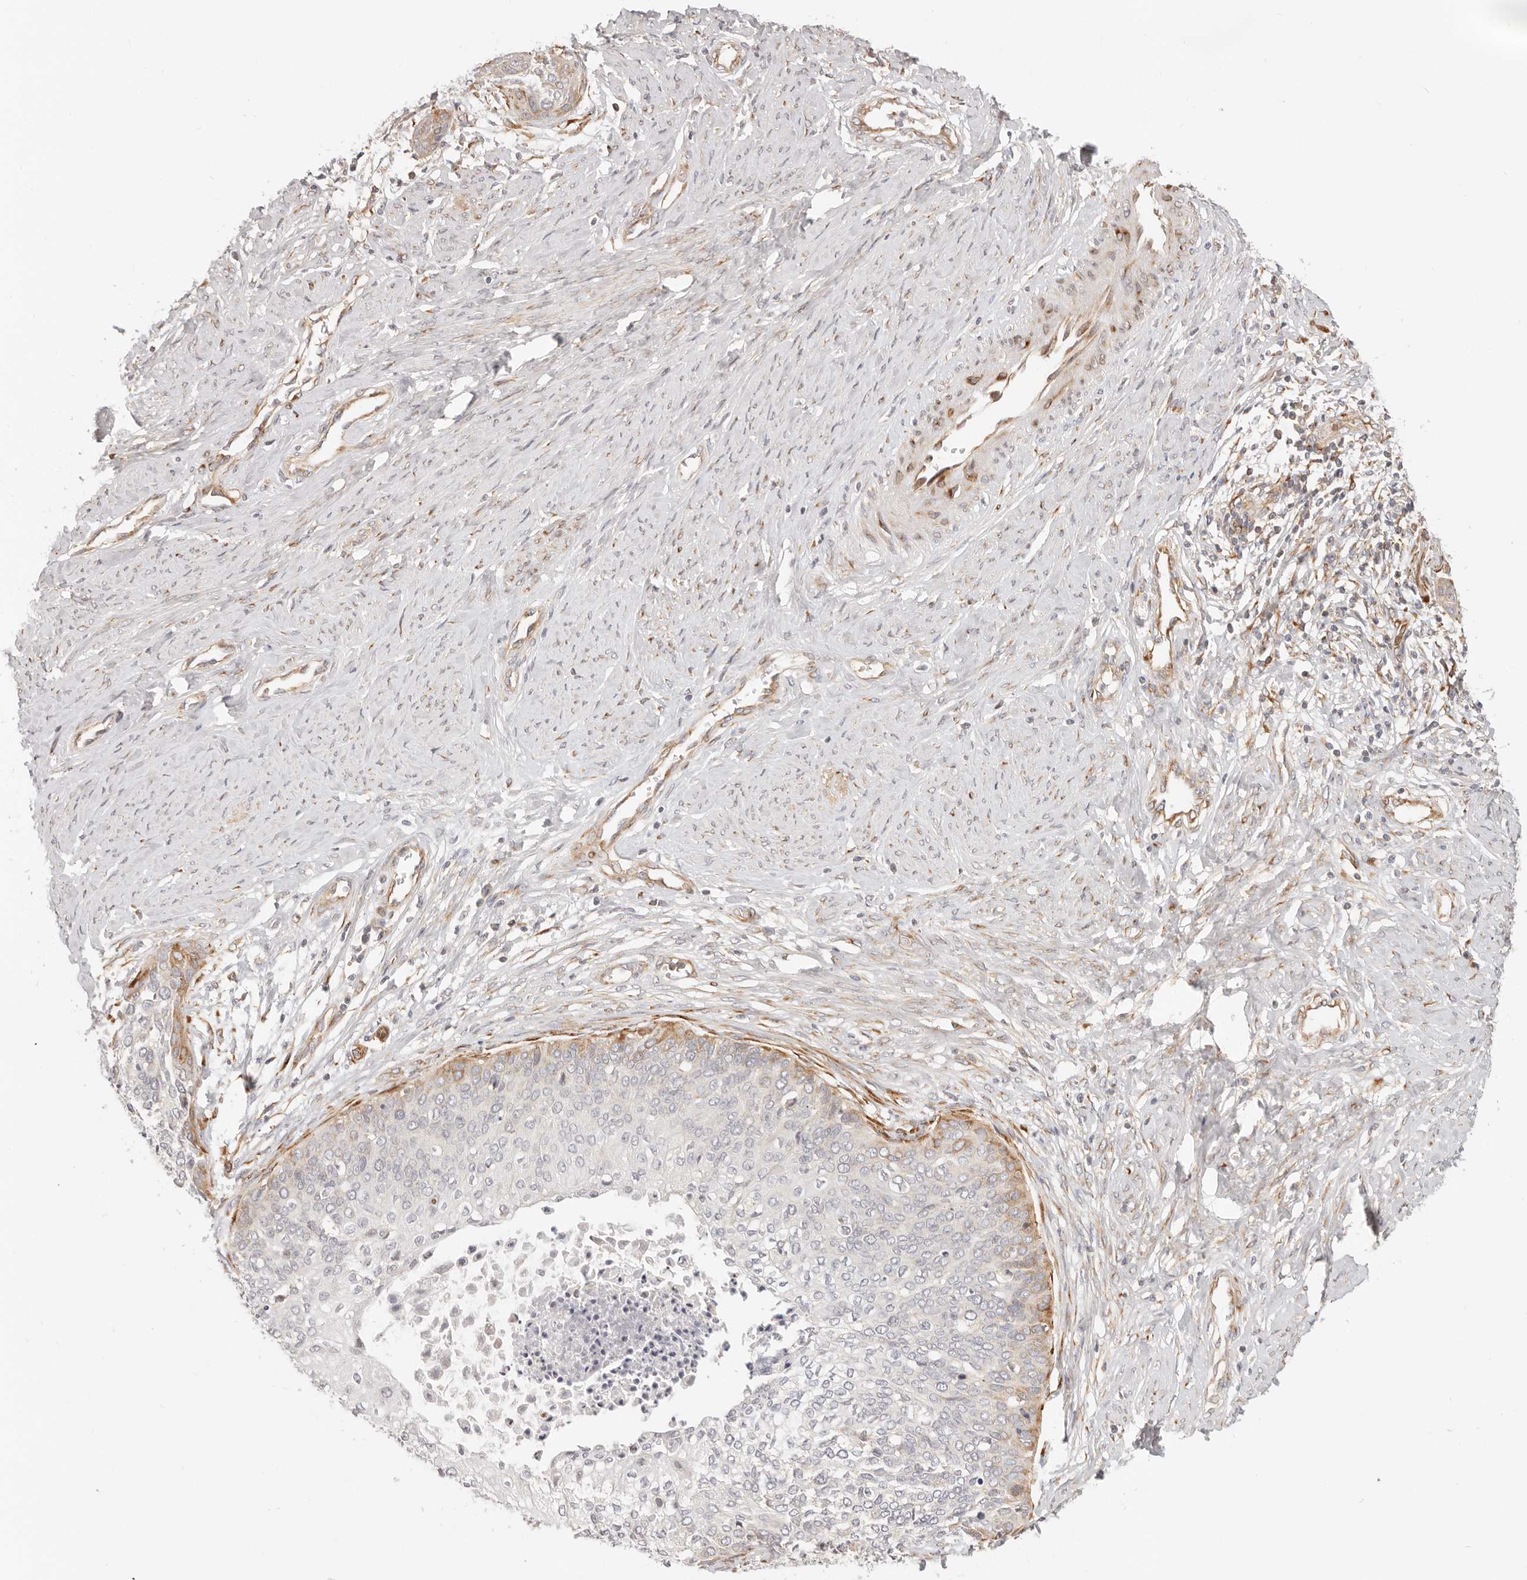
{"staining": {"intensity": "weak", "quantity": "<25%", "location": "cytoplasmic/membranous"}, "tissue": "cervical cancer", "cell_type": "Tumor cells", "image_type": "cancer", "snomed": [{"axis": "morphology", "description": "Squamous cell carcinoma, NOS"}, {"axis": "topography", "description": "Cervix"}], "caption": "DAB (3,3'-diaminobenzidine) immunohistochemical staining of human cervical cancer (squamous cell carcinoma) displays no significant expression in tumor cells. (DAB (3,3'-diaminobenzidine) IHC, high magnification).", "gene": "SASS6", "patient": {"sex": "female", "age": 37}}